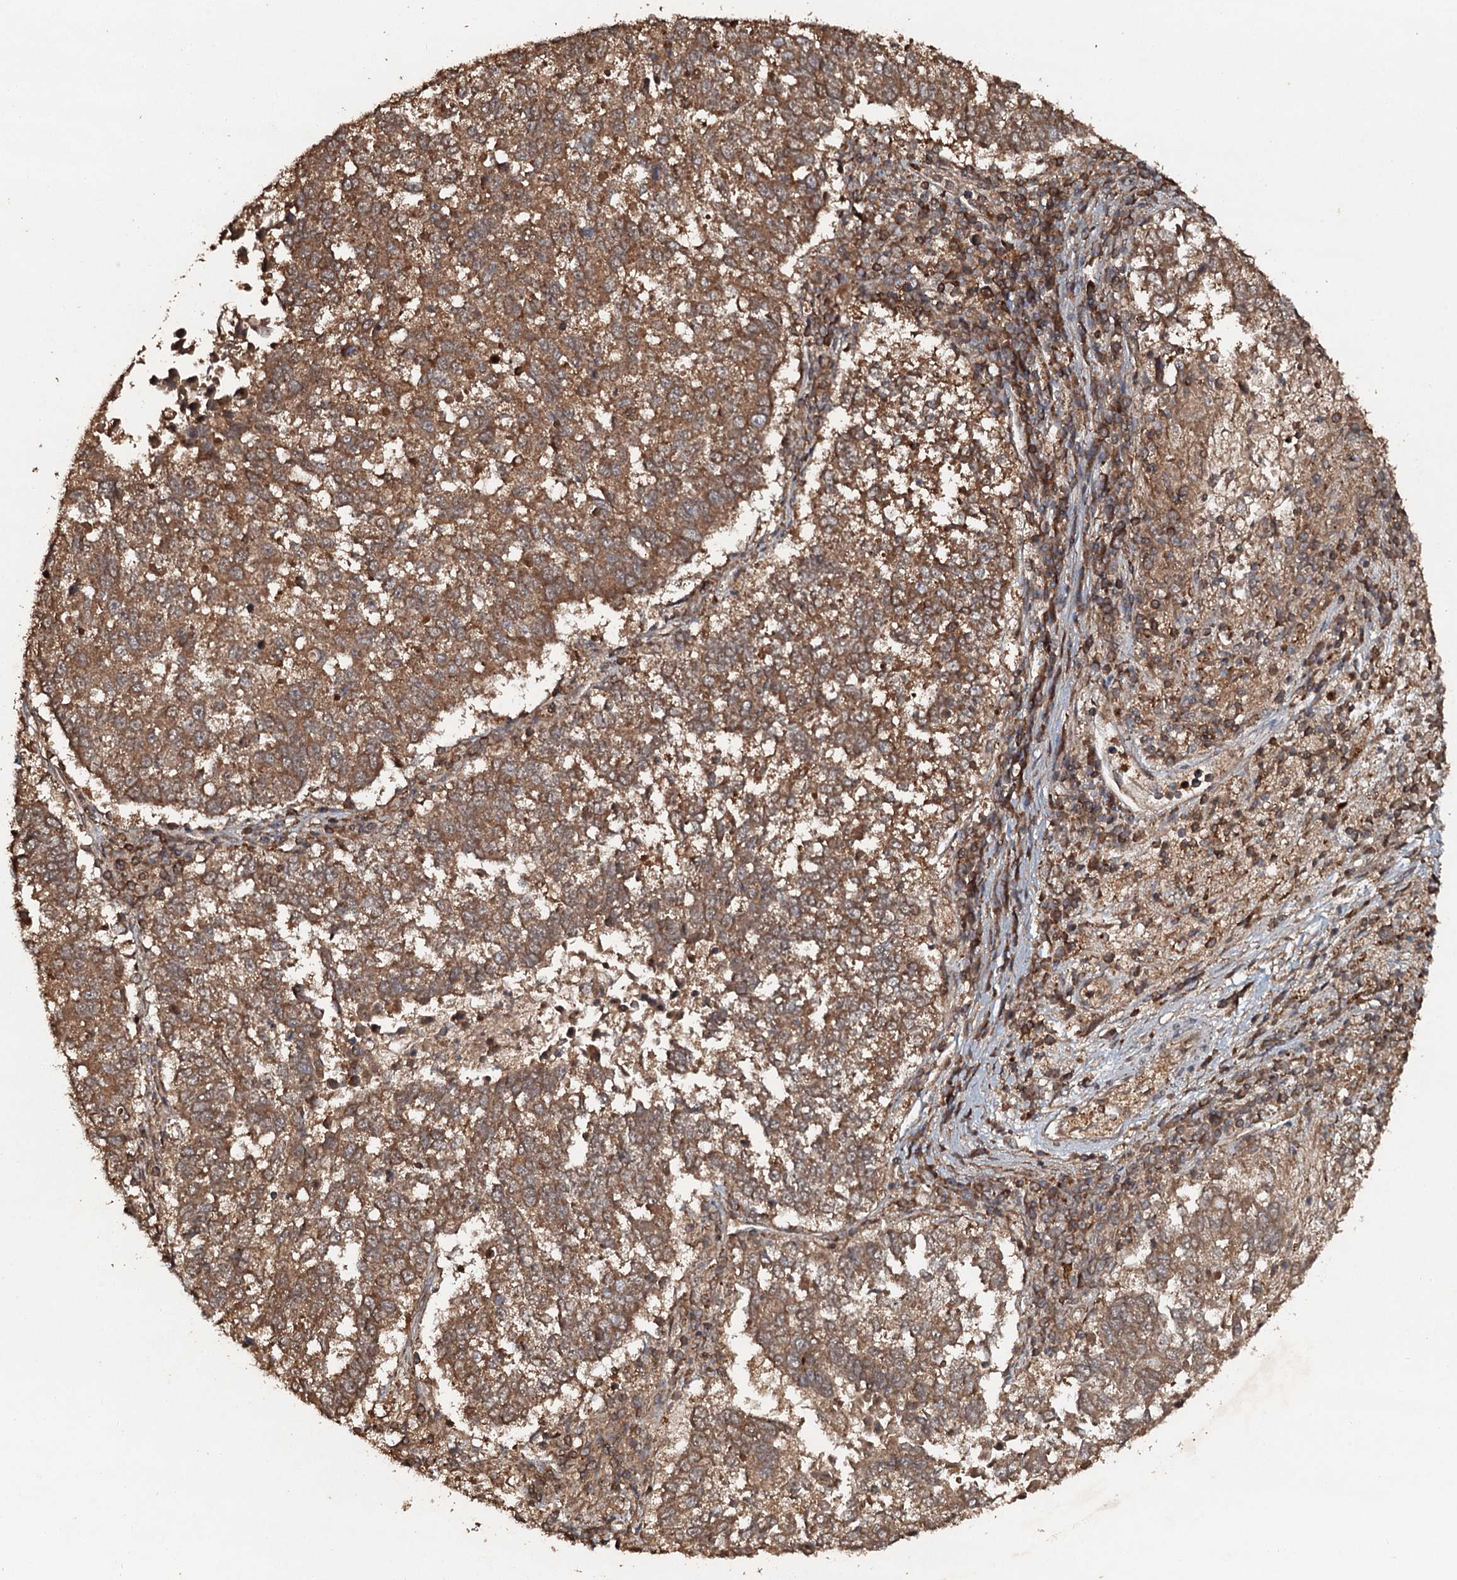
{"staining": {"intensity": "moderate", "quantity": ">75%", "location": "cytoplasmic/membranous"}, "tissue": "lung cancer", "cell_type": "Tumor cells", "image_type": "cancer", "snomed": [{"axis": "morphology", "description": "Squamous cell carcinoma, NOS"}, {"axis": "topography", "description": "Lung"}], "caption": "Immunohistochemistry histopathology image of neoplastic tissue: lung squamous cell carcinoma stained using IHC reveals medium levels of moderate protein expression localized specifically in the cytoplasmic/membranous of tumor cells, appearing as a cytoplasmic/membranous brown color.", "gene": "ADGRG3", "patient": {"sex": "male", "age": 73}}